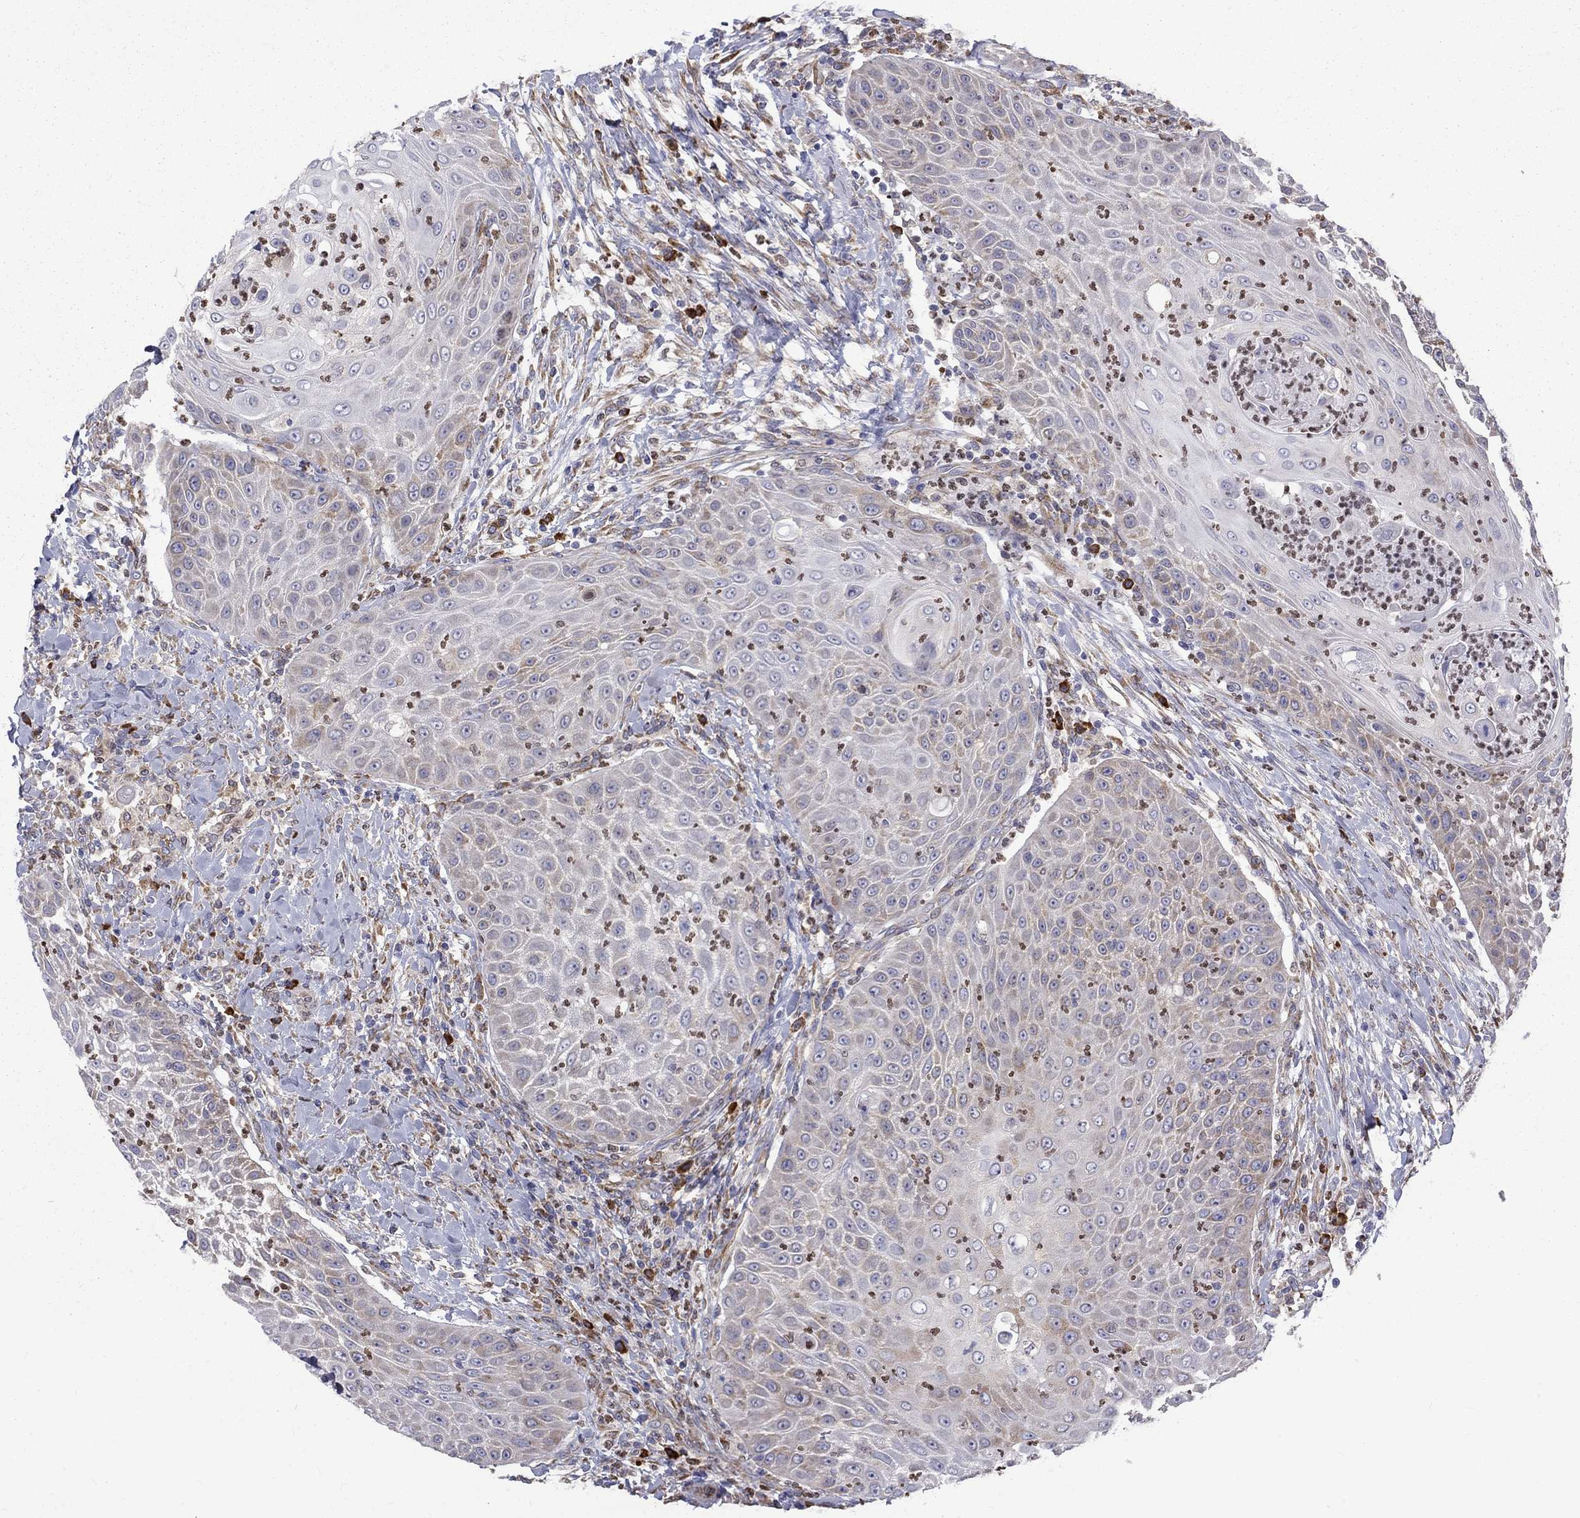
{"staining": {"intensity": "negative", "quantity": "none", "location": "none"}, "tissue": "head and neck cancer", "cell_type": "Tumor cells", "image_type": "cancer", "snomed": [{"axis": "morphology", "description": "Squamous cell carcinoma, NOS"}, {"axis": "topography", "description": "Head-Neck"}], "caption": "DAB immunohistochemical staining of squamous cell carcinoma (head and neck) reveals no significant expression in tumor cells. Brightfield microscopy of immunohistochemistry stained with DAB (brown) and hematoxylin (blue), captured at high magnification.", "gene": "PABPC4", "patient": {"sex": "male", "age": 69}}